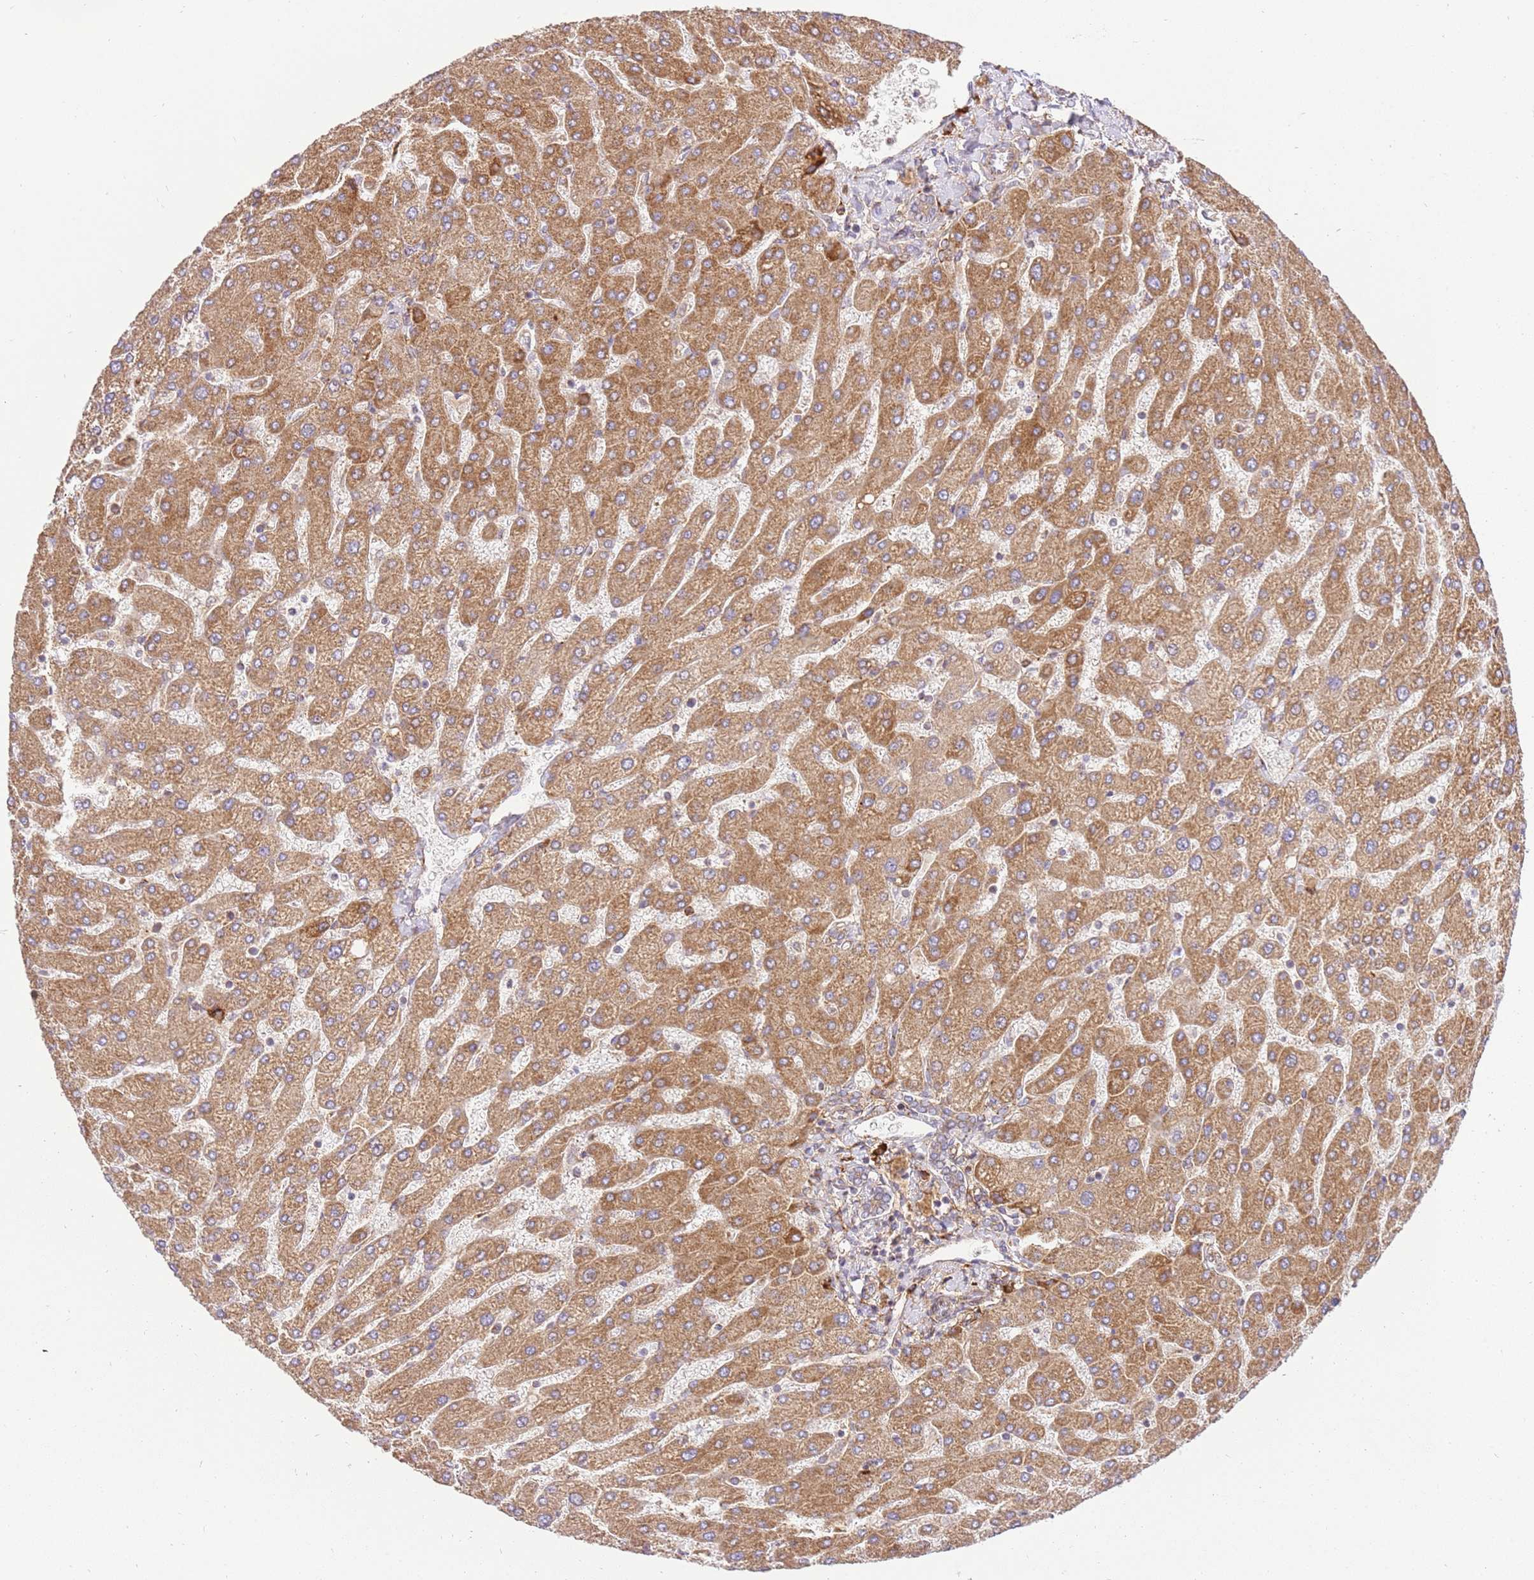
{"staining": {"intensity": "weak", "quantity": ">75%", "location": "cytoplasmic/membranous"}, "tissue": "liver", "cell_type": "Cholangiocytes", "image_type": "normal", "snomed": [{"axis": "morphology", "description": "Normal tissue, NOS"}, {"axis": "topography", "description": "Liver"}], "caption": "IHC of normal human liver displays low levels of weak cytoplasmic/membranous staining in approximately >75% of cholangiocytes. (IHC, brightfield microscopy, high magnification).", "gene": "SPATA2L", "patient": {"sex": "male", "age": 55}}